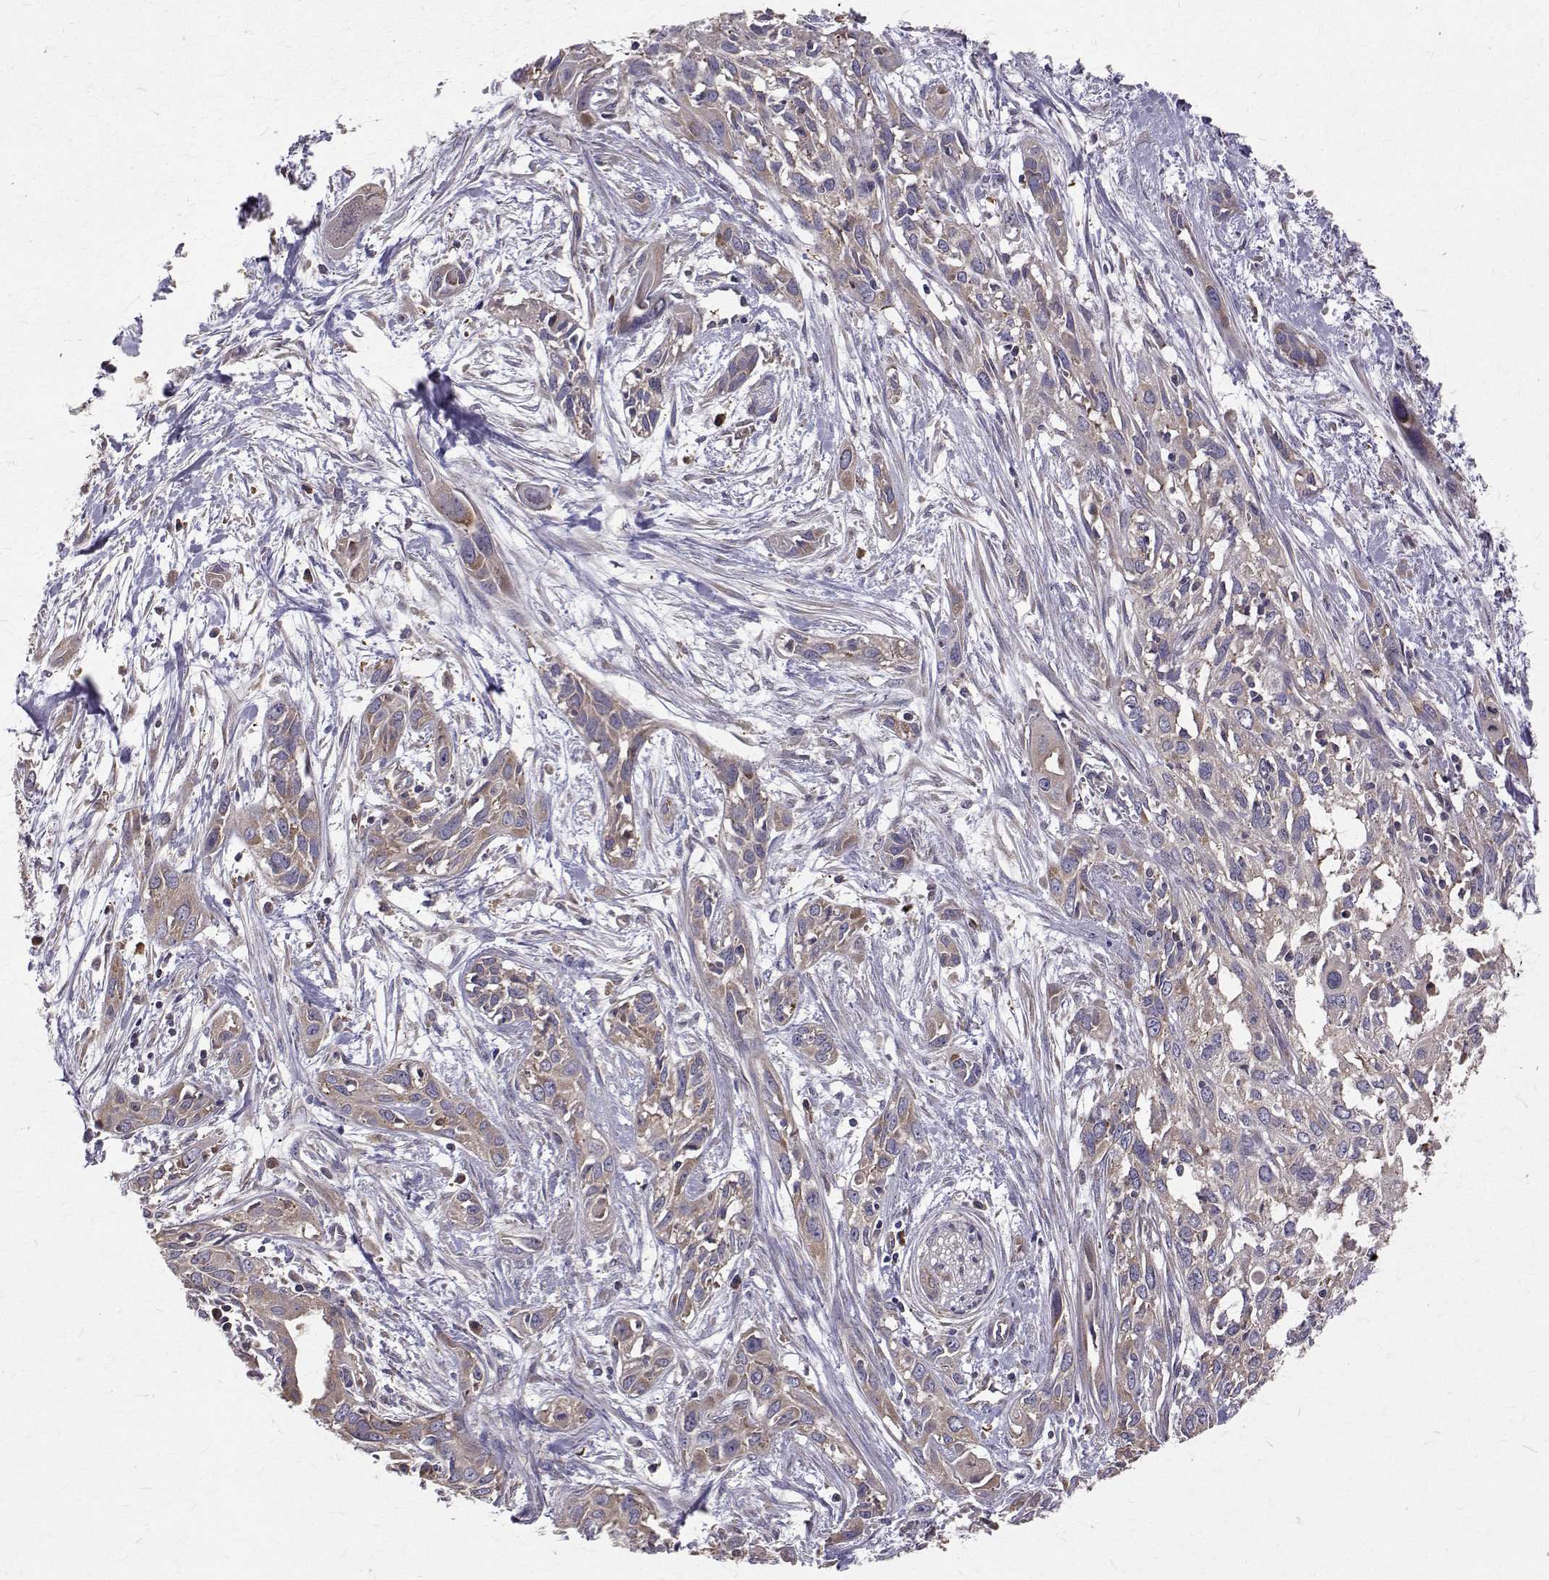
{"staining": {"intensity": "weak", "quantity": "25%-75%", "location": "cytoplasmic/membranous"}, "tissue": "pancreatic cancer", "cell_type": "Tumor cells", "image_type": "cancer", "snomed": [{"axis": "morphology", "description": "Adenocarcinoma, NOS"}, {"axis": "topography", "description": "Pancreas"}], "caption": "Human pancreatic adenocarcinoma stained with a brown dye shows weak cytoplasmic/membranous positive staining in about 25%-75% of tumor cells.", "gene": "FARSB", "patient": {"sex": "female", "age": 55}}